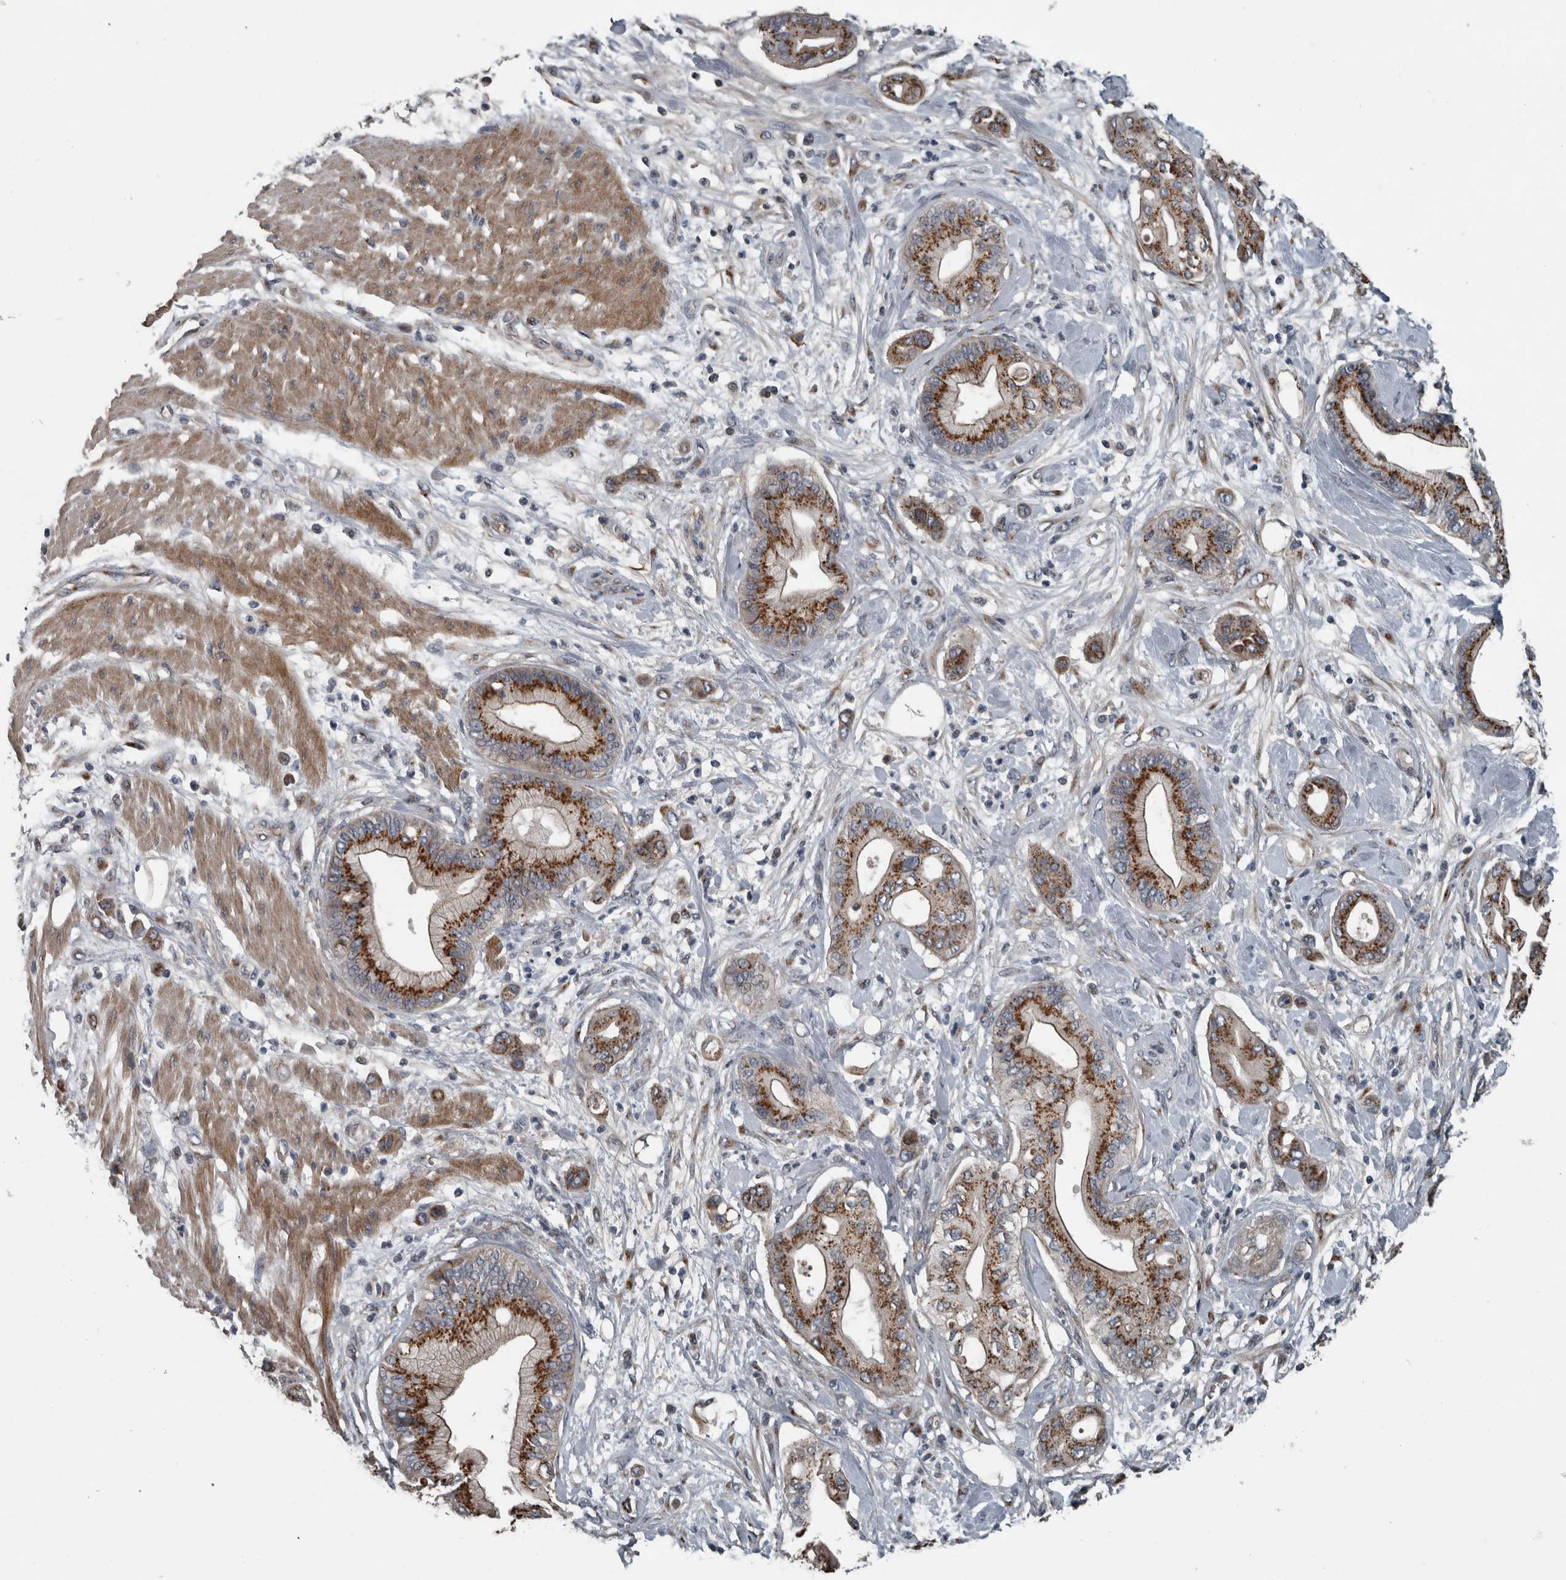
{"staining": {"intensity": "strong", "quantity": "25%-75%", "location": "cytoplasmic/membranous"}, "tissue": "pancreatic cancer", "cell_type": "Tumor cells", "image_type": "cancer", "snomed": [{"axis": "morphology", "description": "Adenocarcinoma, NOS"}, {"axis": "morphology", "description": "Adenocarcinoma, metastatic, NOS"}, {"axis": "topography", "description": "Lymph node"}, {"axis": "topography", "description": "Pancreas"}, {"axis": "topography", "description": "Duodenum"}], "caption": "Approximately 25%-75% of tumor cells in adenocarcinoma (pancreatic) demonstrate strong cytoplasmic/membranous protein staining as visualized by brown immunohistochemical staining.", "gene": "ZNF345", "patient": {"sex": "female", "age": 64}}